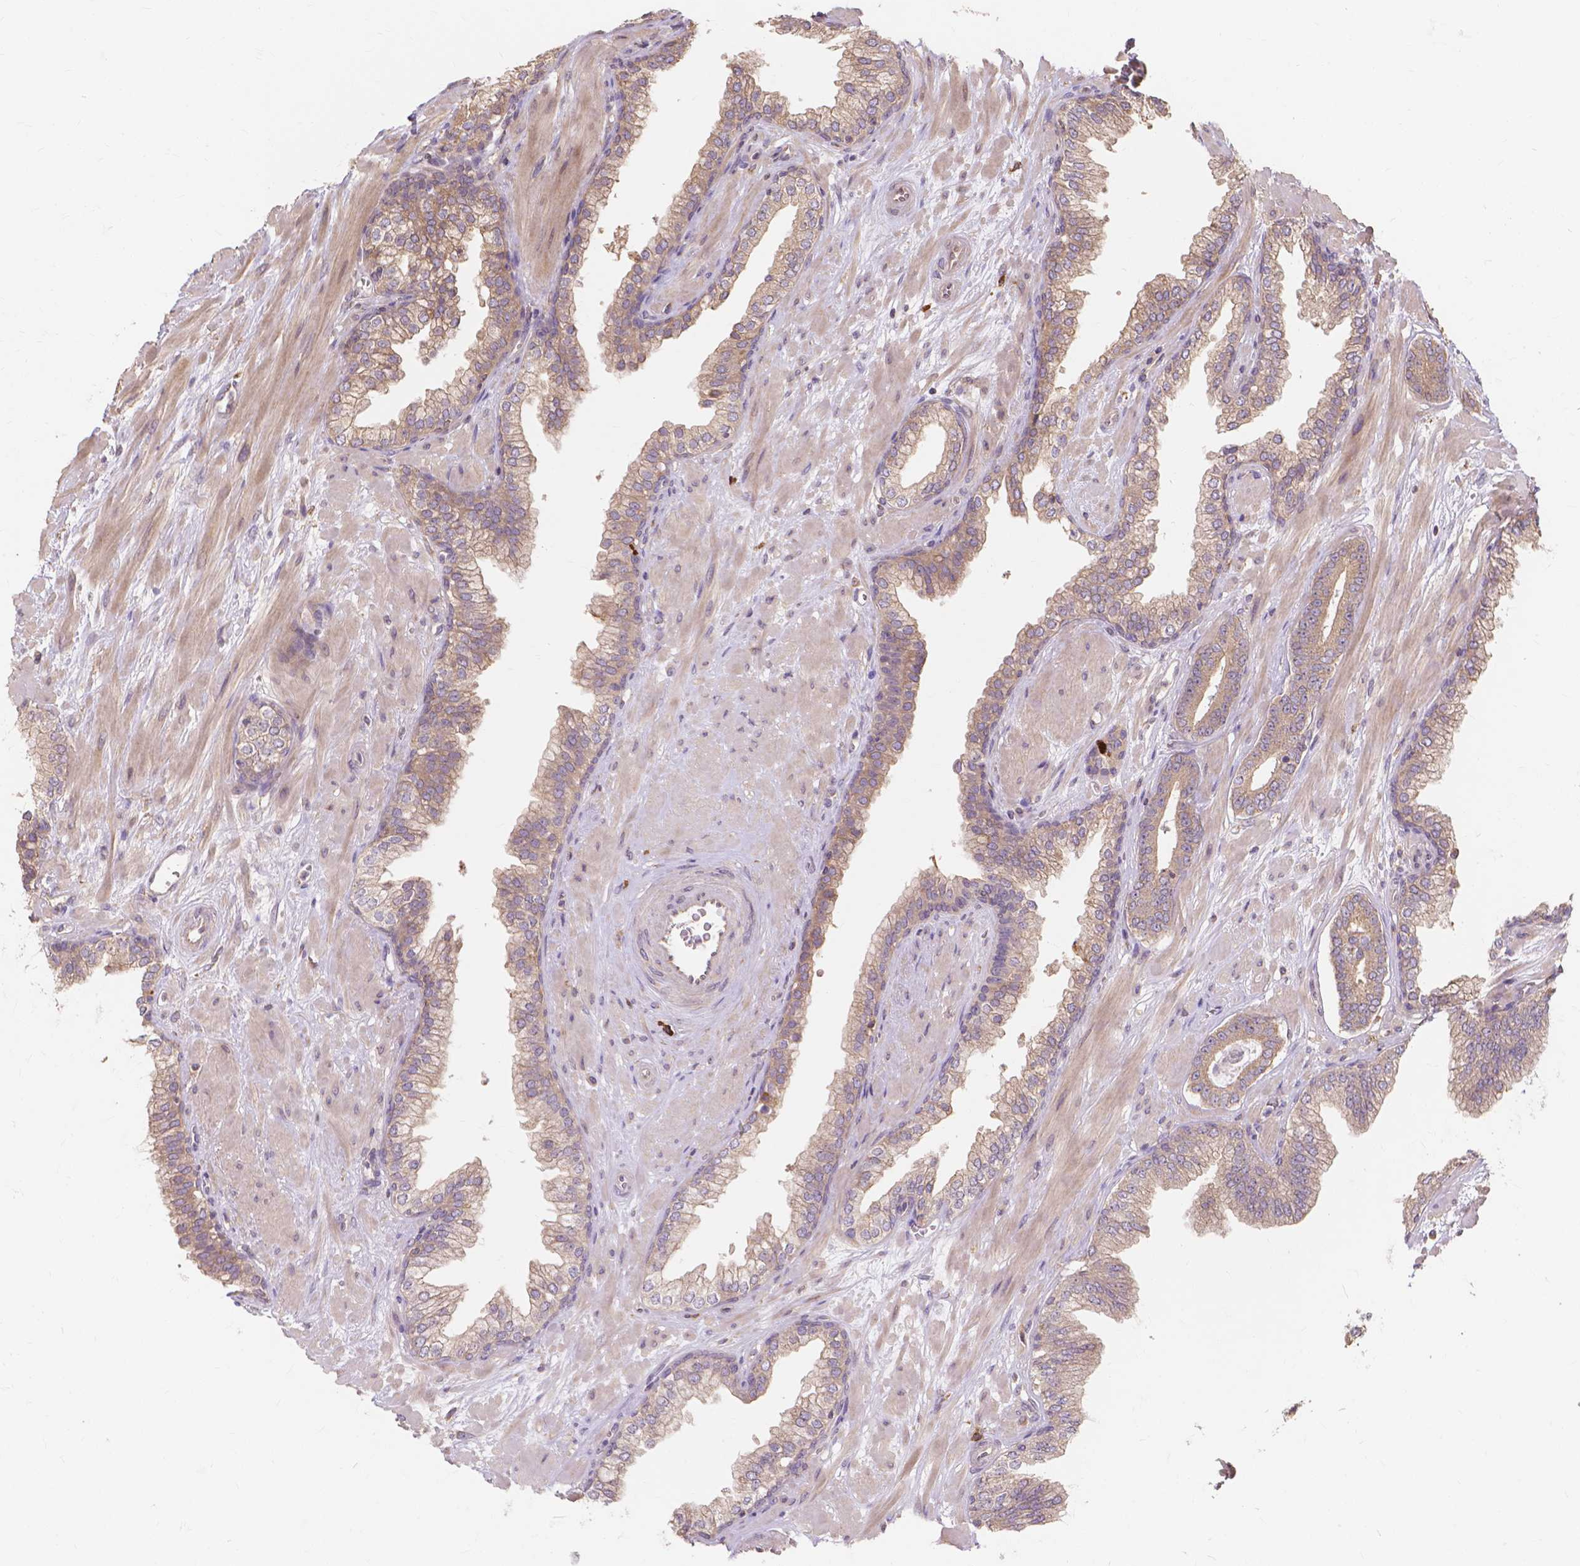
{"staining": {"intensity": "weak", "quantity": ">75%", "location": "cytoplasmic/membranous"}, "tissue": "prostate cancer", "cell_type": "Tumor cells", "image_type": "cancer", "snomed": [{"axis": "morphology", "description": "Adenocarcinoma, Low grade"}, {"axis": "topography", "description": "Prostate"}], "caption": "A low amount of weak cytoplasmic/membranous expression is appreciated in about >75% of tumor cells in prostate cancer (adenocarcinoma (low-grade)) tissue.", "gene": "TAB2", "patient": {"sex": "male", "age": 61}}